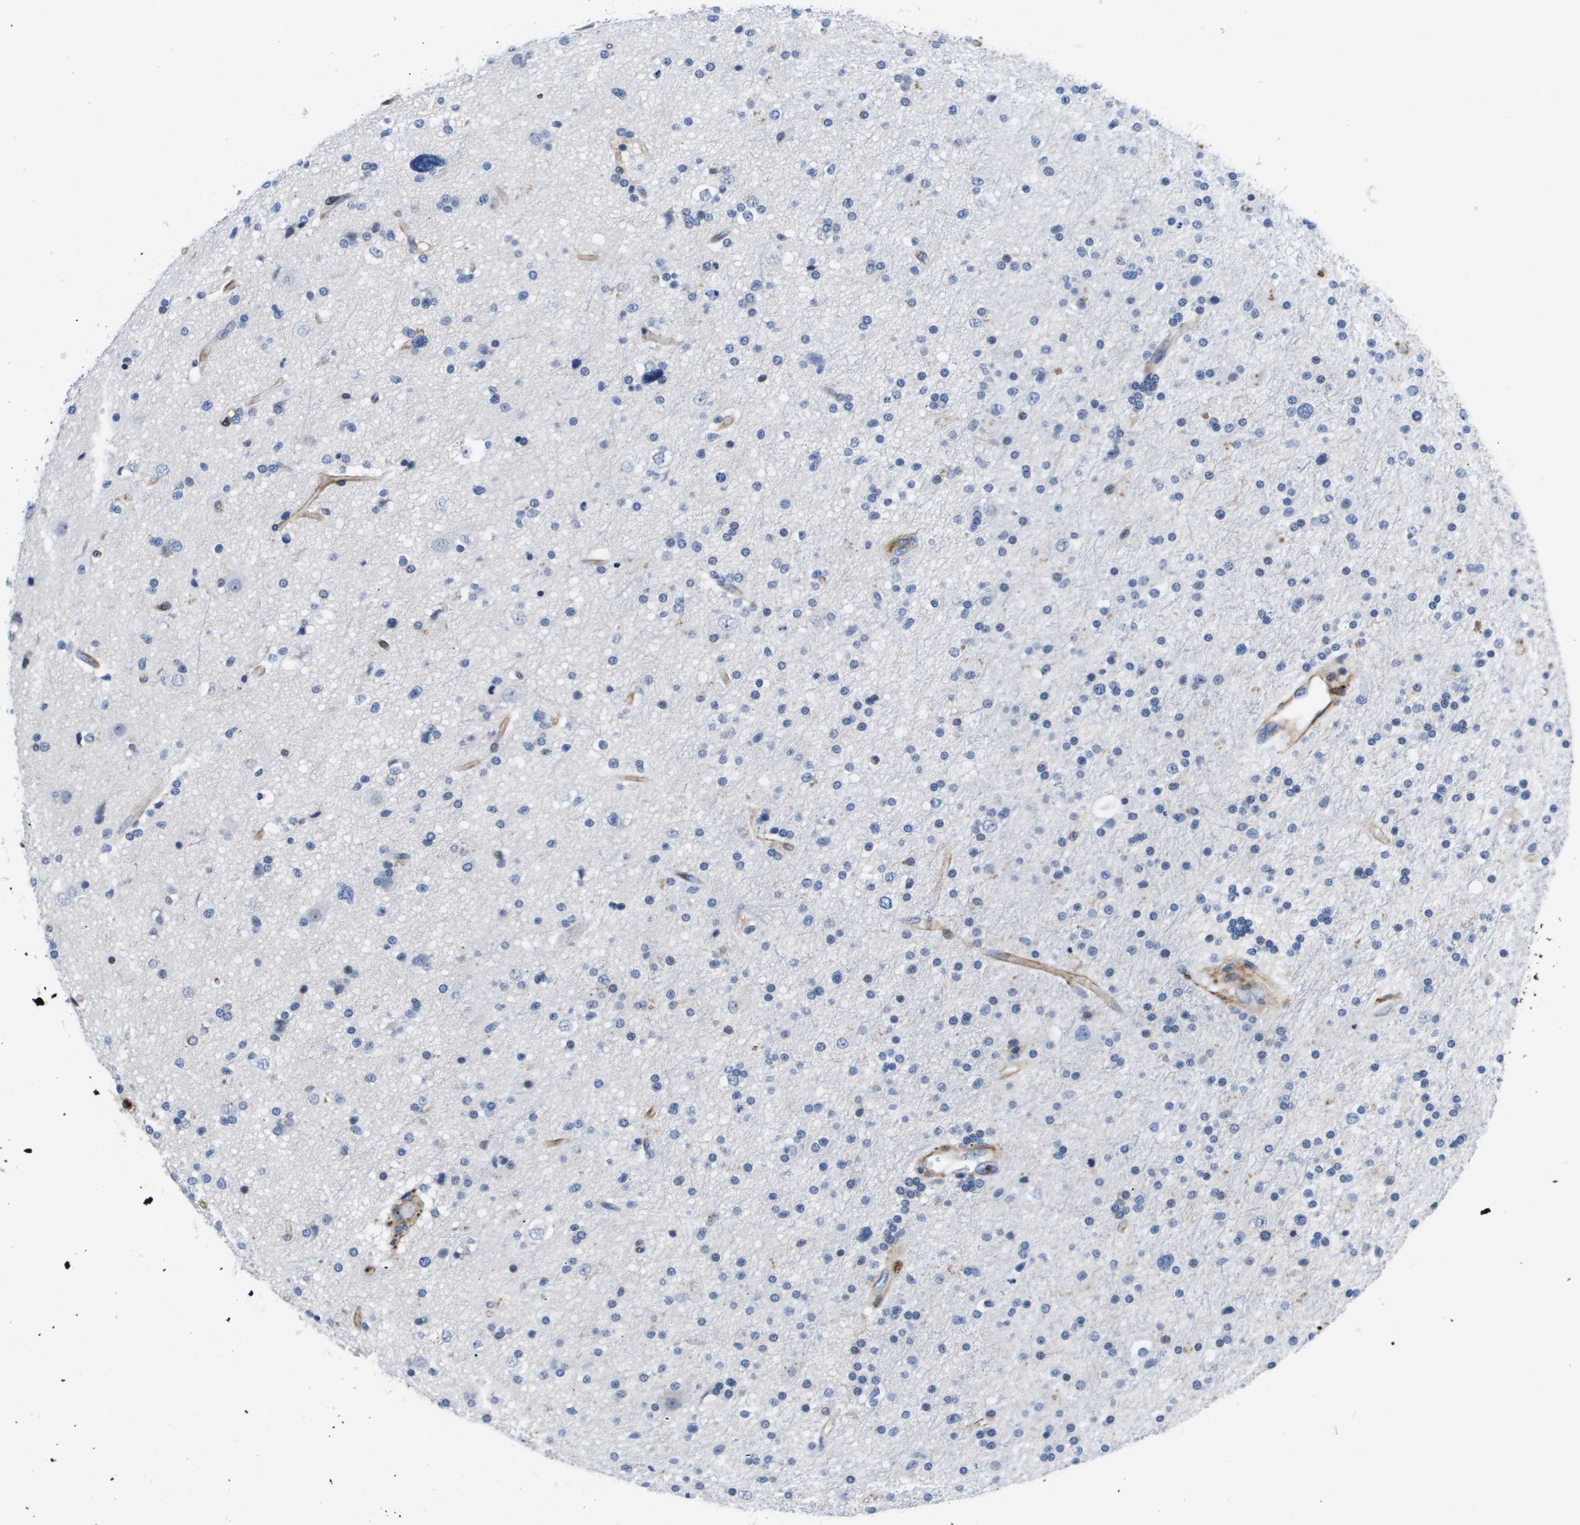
{"staining": {"intensity": "negative", "quantity": "none", "location": "none"}, "tissue": "glioma", "cell_type": "Tumor cells", "image_type": "cancer", "snomed": [{"axis": "morphology", "description": "Glioma, malignant, High grade"}, {"axis": "topography", "description": "Brain"}], "caption": "Tumor cells are negative for protein expression in human glioma. The staining is performed using DAB (3,3'-diaminobenzidine) brown chromogen with nuclei counter-stained in using hematoxylin.", "gene": "LPP", "patient": {"sex": "male", "age": 33}}